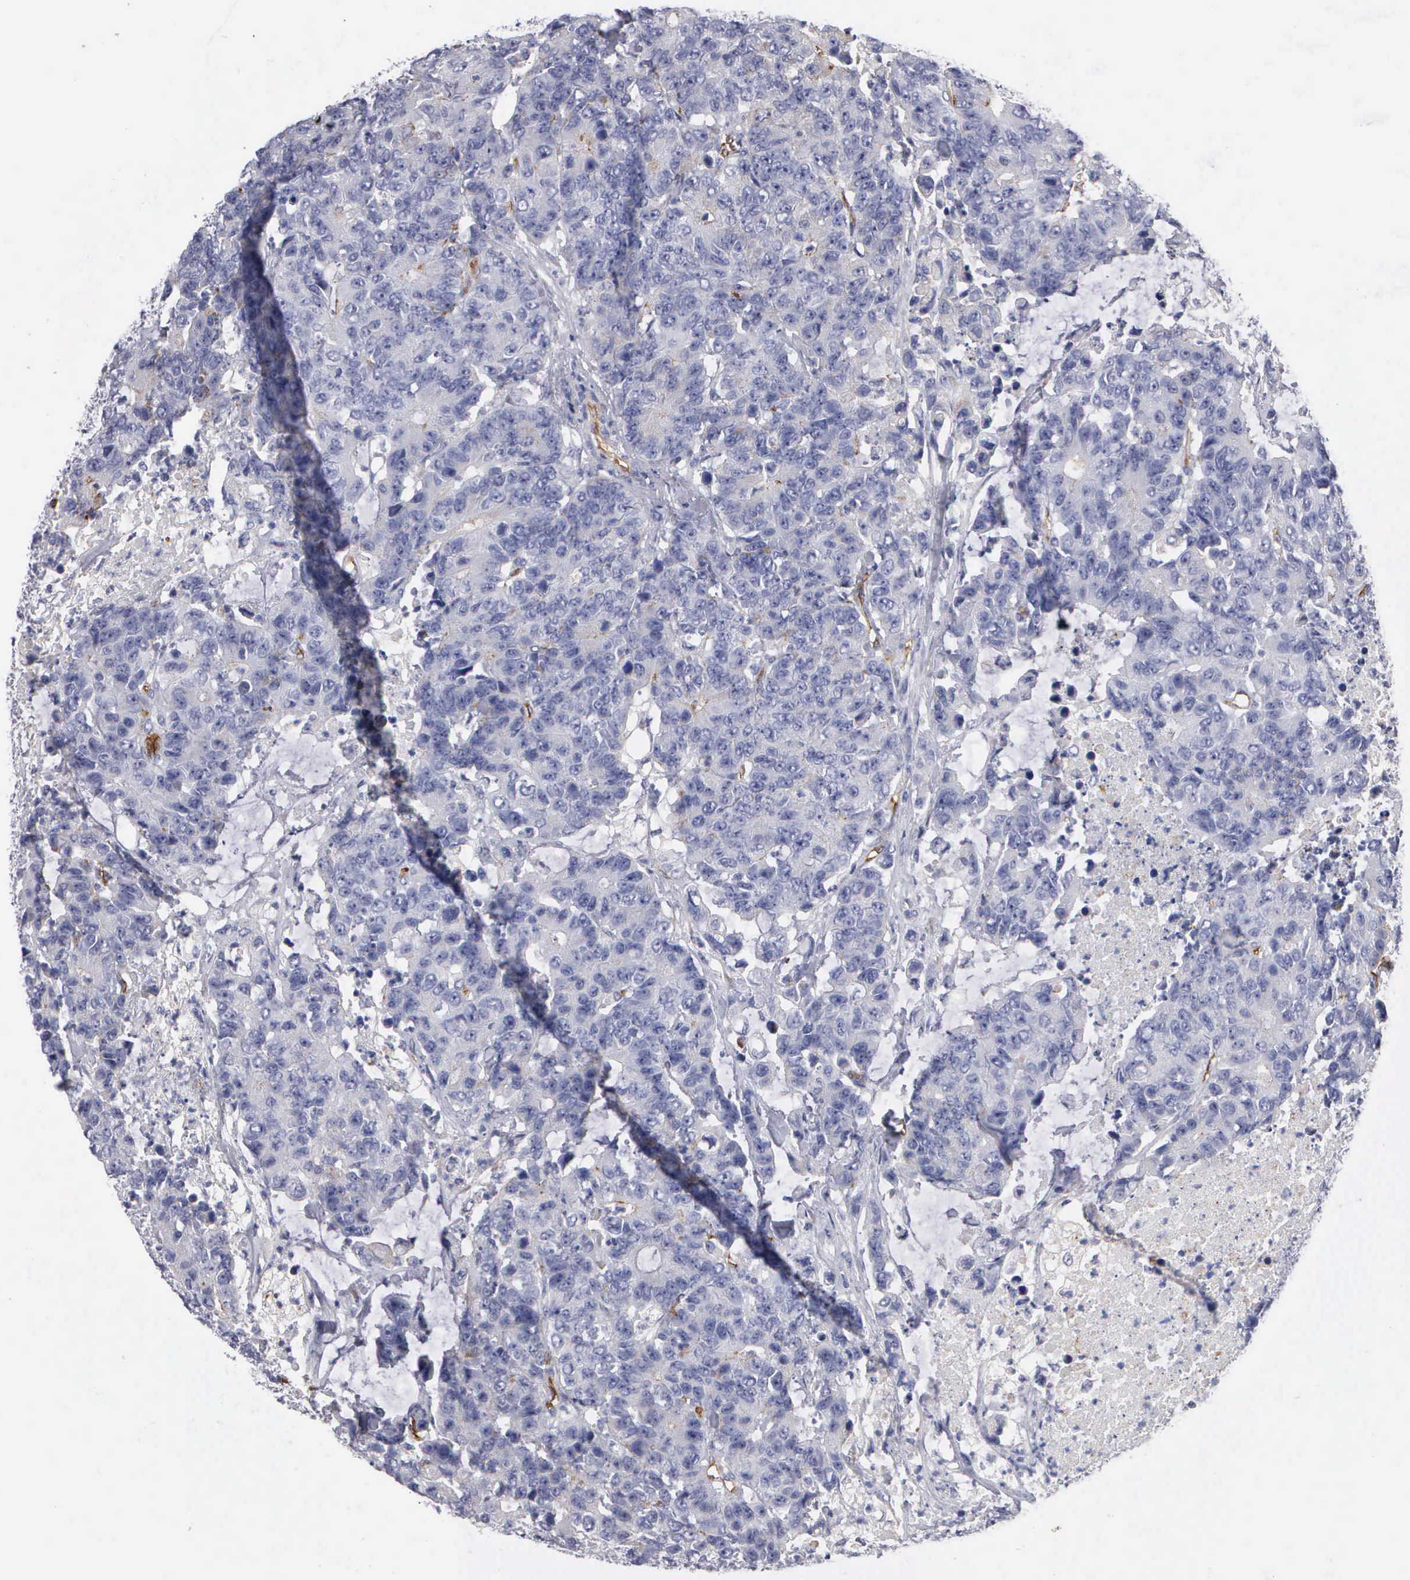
{"staining": {"intensity": "negative", "quantity": "none", "location": "none"}, "tissue": "colorectal cancer", "cell_type": "Tumor cells", "image_type": "cancer", "snomed": [{"axis": "morphology", "description": "Adenocarcinoma, NOS"}, {"axis": "topography", "description": "Colon"}], "caption": "The immunohistochemistry (IHC) image has no significant expression in tumor cells of colorectal adenocarcinoma tissue.", "gene": "RDX", "patient": {"sex": "female", "age": 86}}